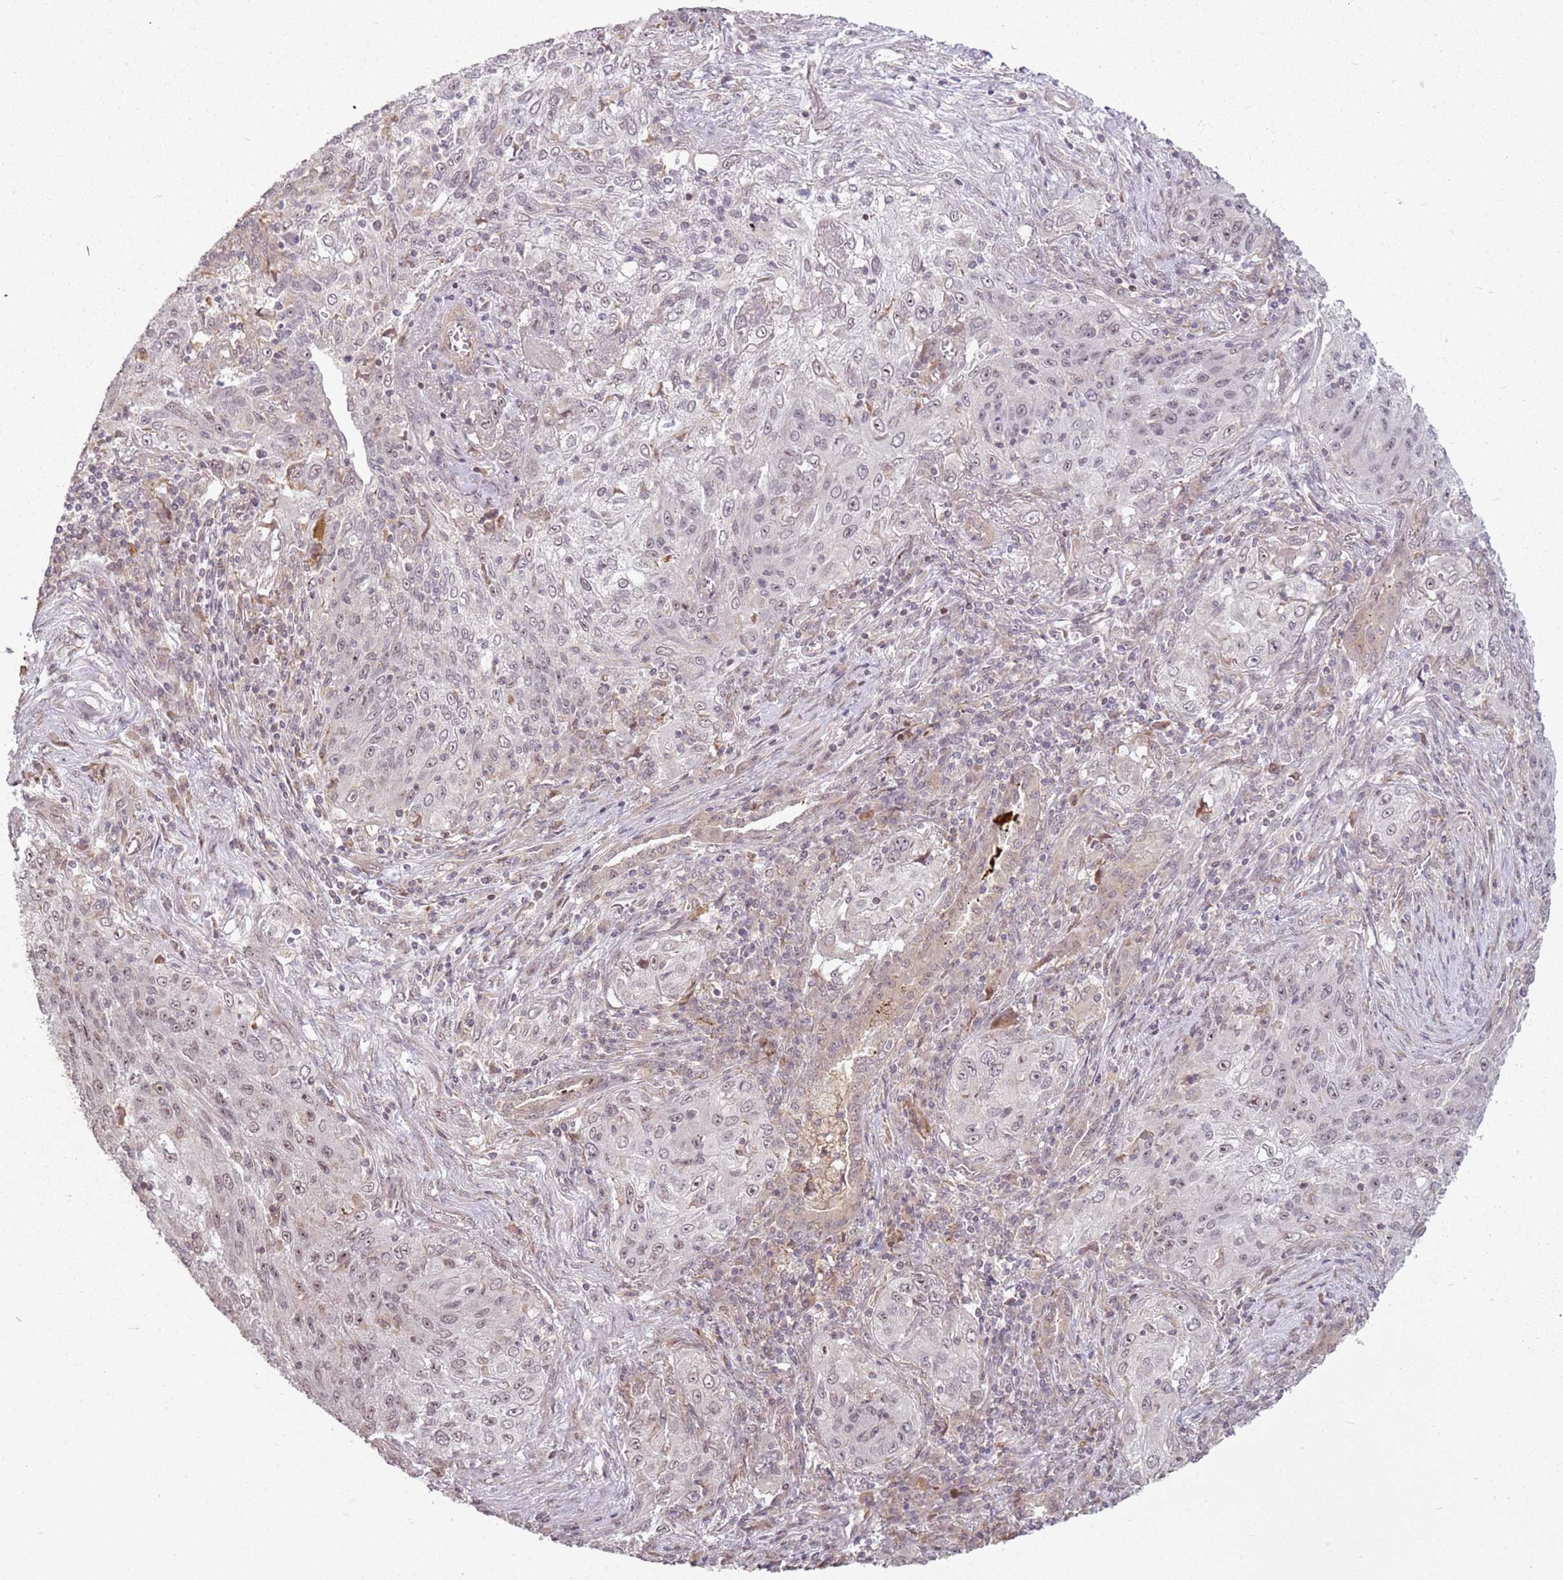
{"staining": {"intensity": "weak", "quantity": "25%-75%", "location": "nuclear"}, "tissue": "lung cancer", "cell_type": "Tumor cells", "image_type": "cancer", "snomed": [{"axis": "morphology", "description": "Squamous cell carcinoma, NOS"}, {"axis": "topography", "description": "Lung"}], "caption": "Lung cancer stained for a protein reveals weak nuclear positivity in tumor cells.", "gene": "CHURC1", "patient": {"sex": "female", "age": 69}}